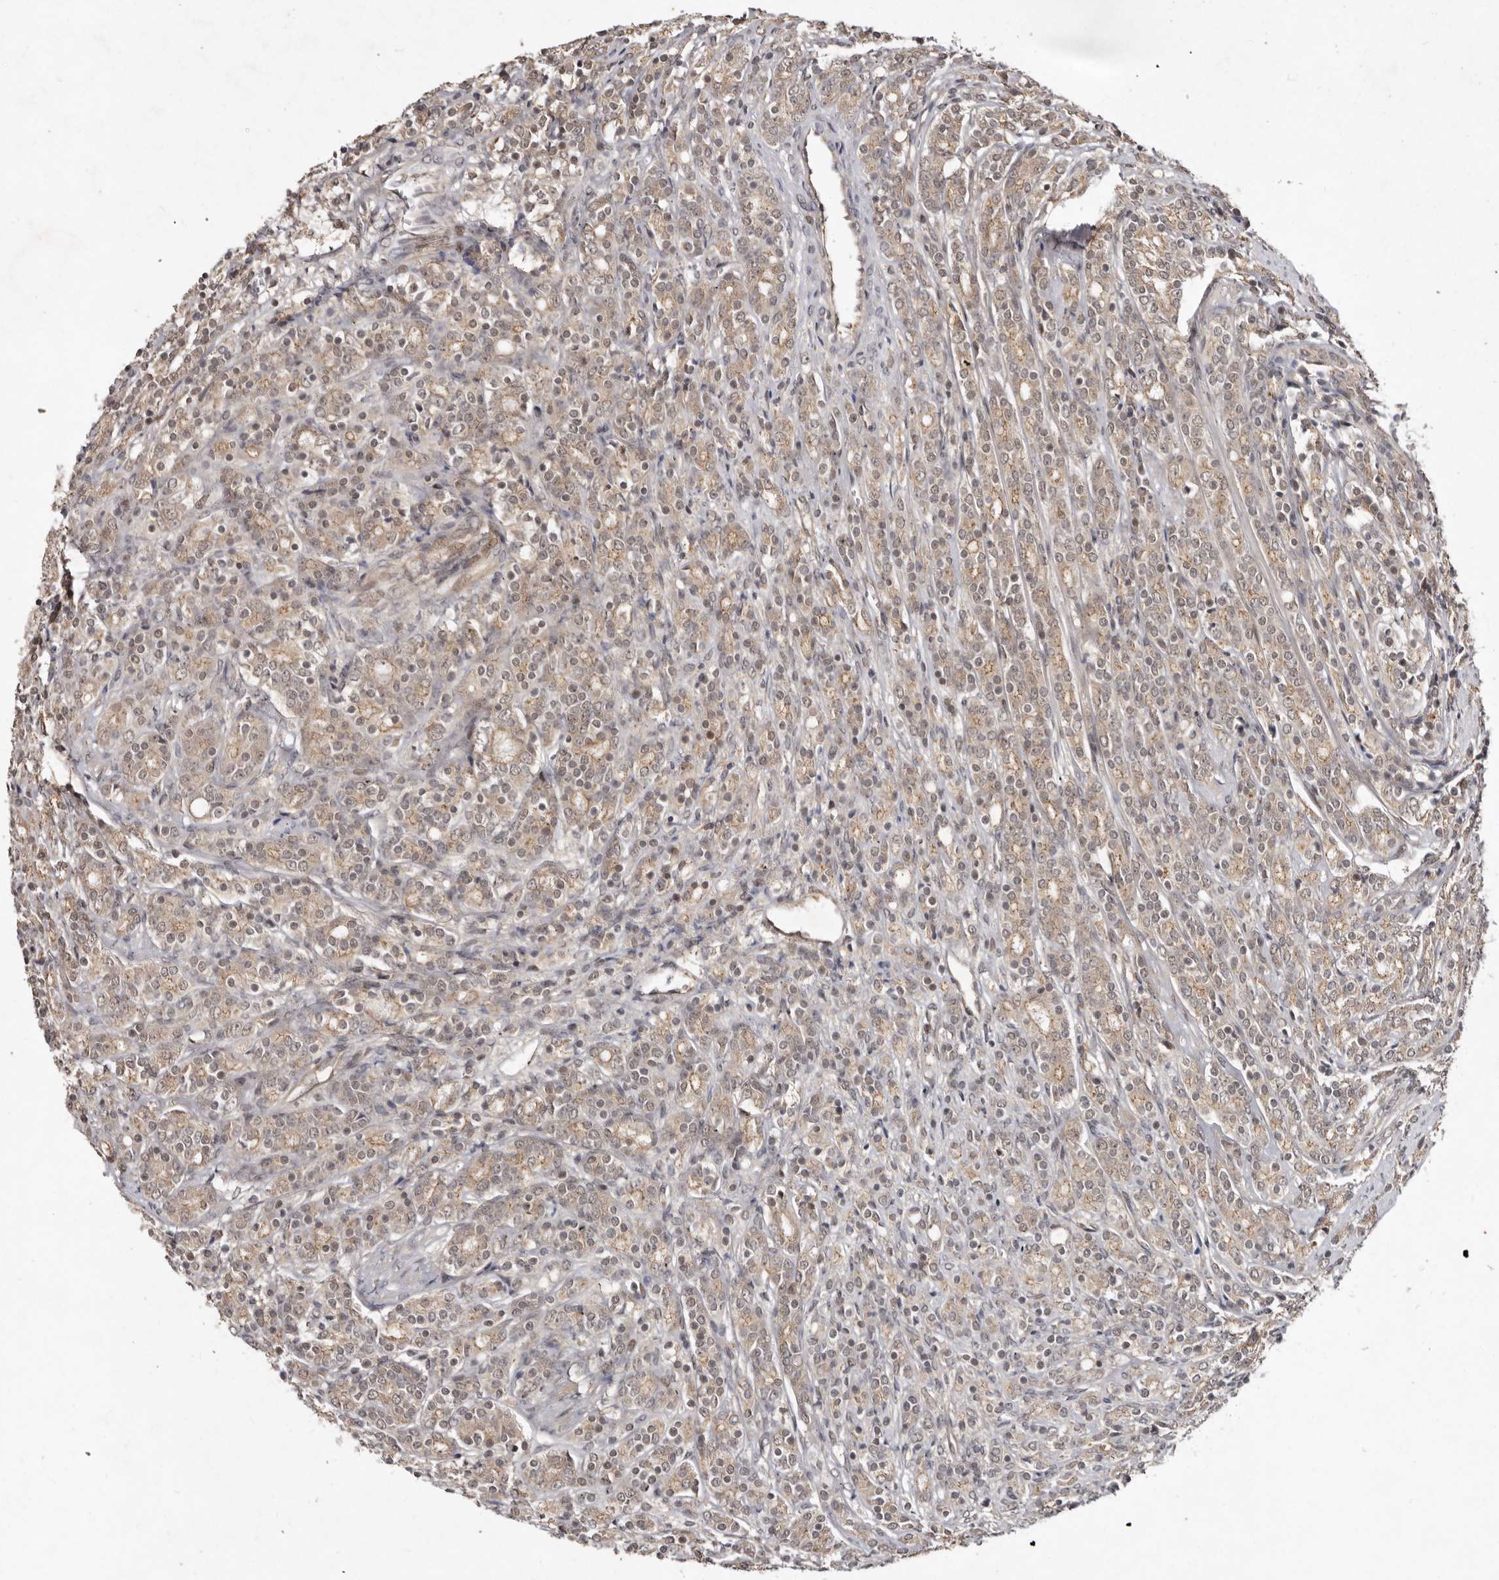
{"staining": {"intensity": "moderate", "quantity": ">75%", "location": "cytoplasmic/membranous,nuclear"}, "tissue": "prostate cancer", "cell_type": "Tumor cells", "image_type": "cancer", "snomed": [{"axis": "morphology", "description": "Adenocarcinoma, High grade"}, {"axis": "topography", "description": "Prostate"}], "caption": "There is medium levels of moderate cytoplasmic/membranous and nuclear positivity in tumor cells of prostate cancer, as demonstrated by immunohistochemical staining (brown color).", "gene": "ABL1", "patient": {"sex": "male", "age": 62}}